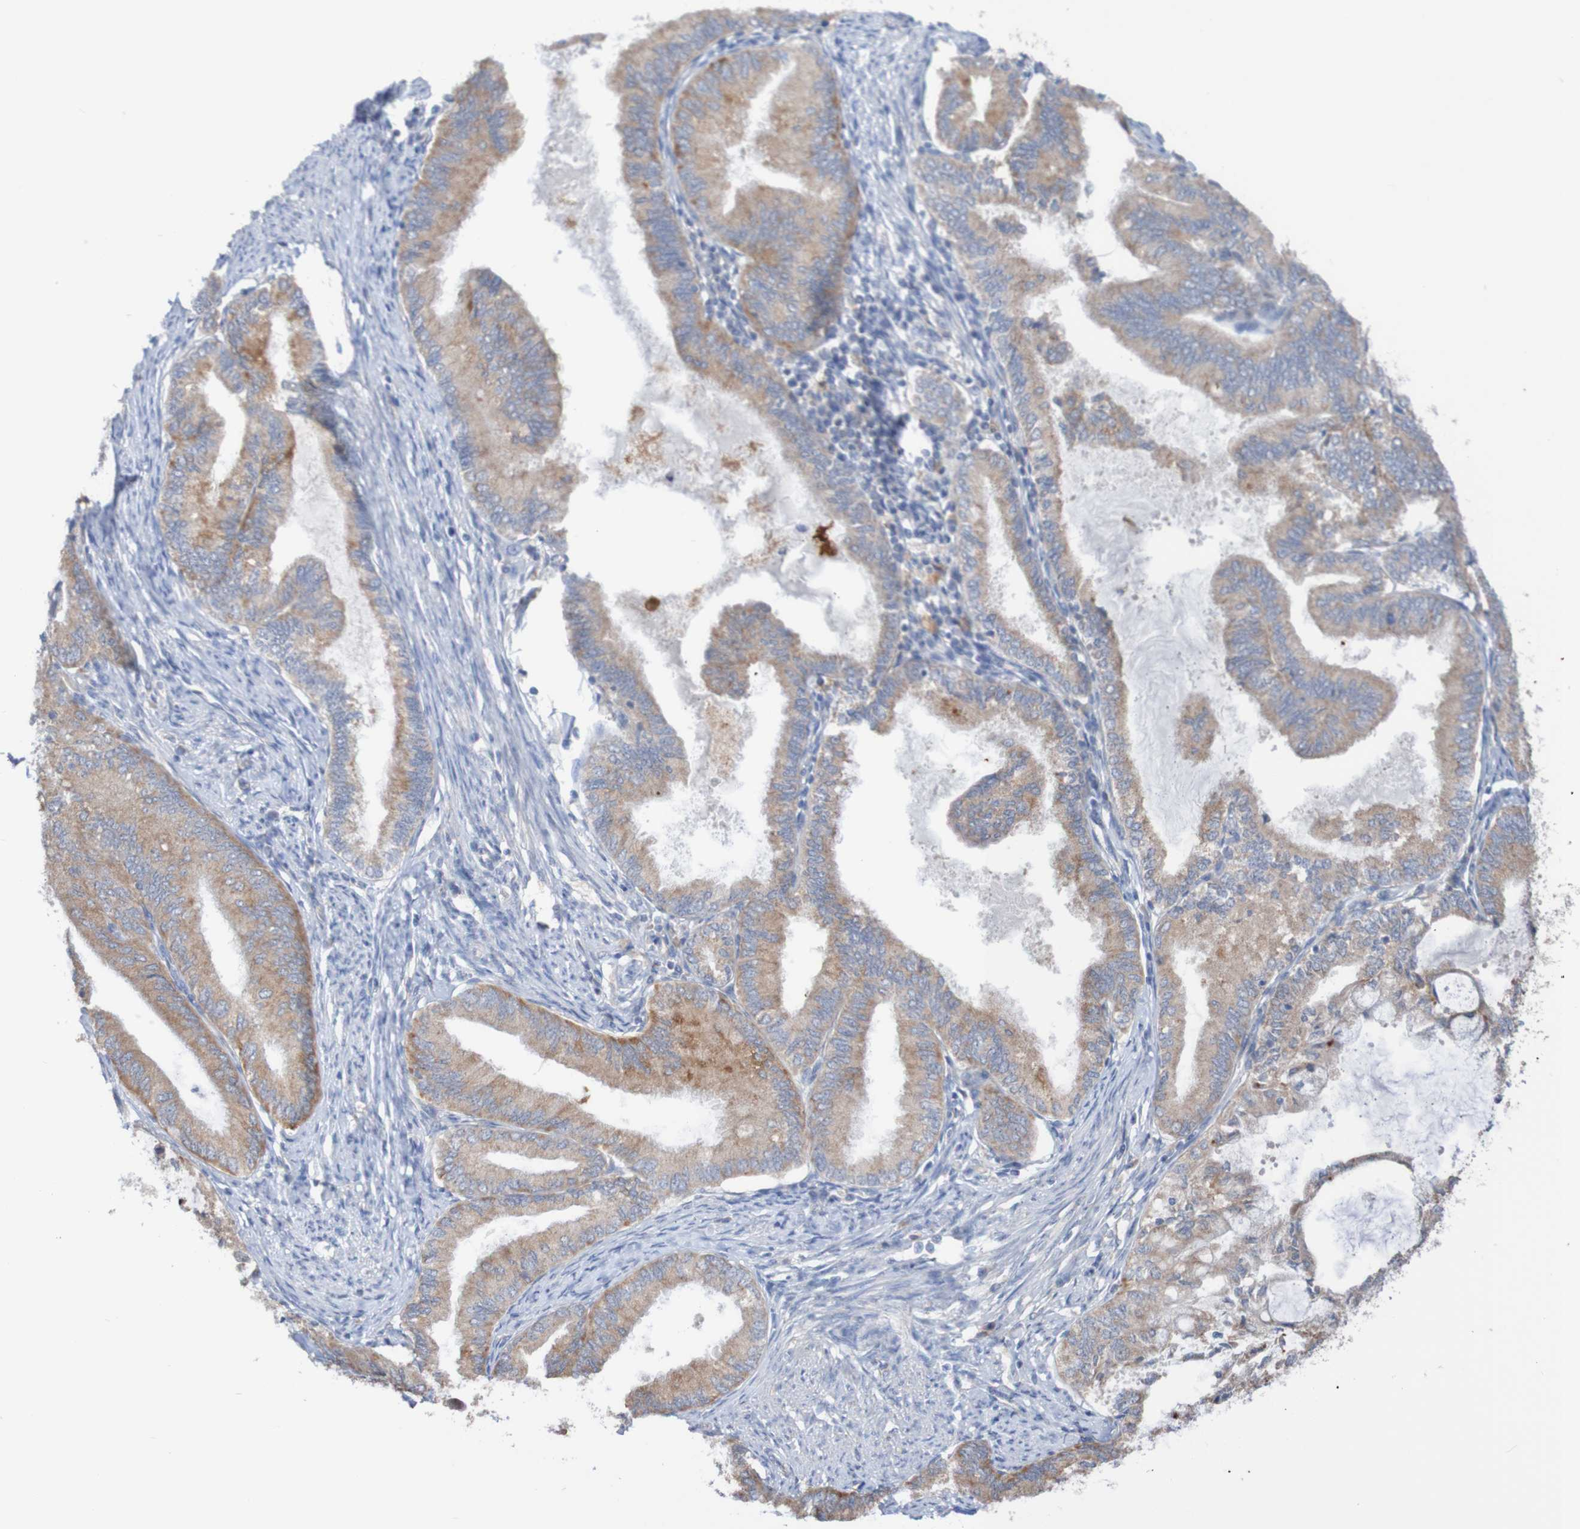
{"staining": {"intensity": "moderate", "quantity": ">75%", "location": "cytoplasmic/membranous"}, "tissue": "endometrial cancer", "cell_type": "Tumor cells", "image_type": "cancer", "snomed": [{"axis": "morphology", "description": "Adenocarcinoma, NOS"}, {"axis": "topography", "description": "Endometrium"}], "caption": "Human adenocarcinoma (endometrial) stained with a protein marker exhibits moderate staining in tumor cells.", "gene": "PHYH", "patient": {"sex": "female", "age": 86}}